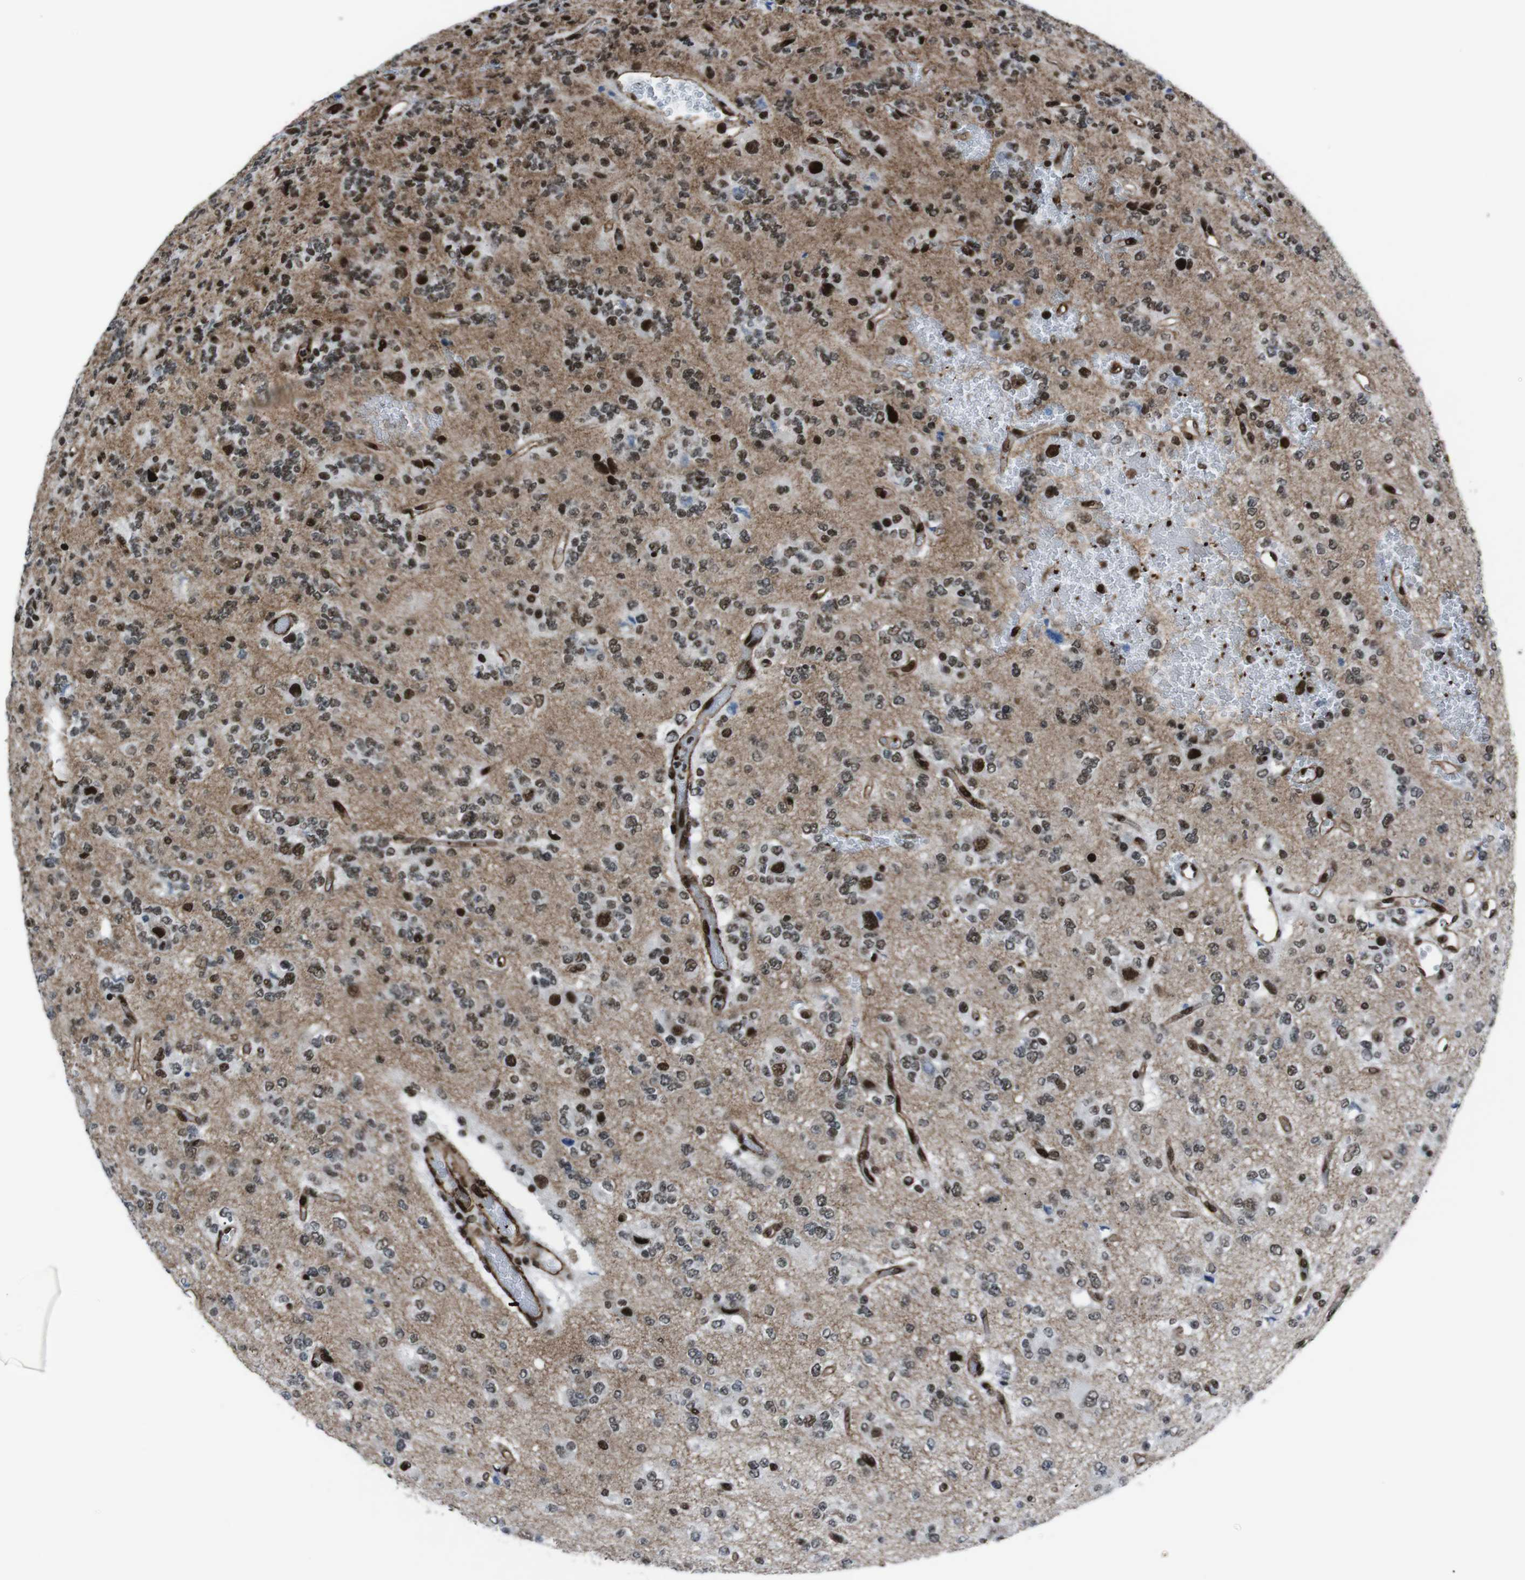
{"staining": {"intensity": "strong", "quantity": "25%-75%", "location": "nuclear"}, "tissue": "glioma", "cell_type": "Tumor cells", "image_type": "cancer", "snomed": [{"axis": "morphology", "description": "Glioma, malignant, Low grade"}, {"axis": "topography", "description": "Brain"}], "caption": "Tumor cells show high levels of strong nuclear staining in approximately 25%-75% of cells in human glioma. The staining is performed using DAB (3,3'-diaminobenzidine) brown chromogen to label protein expression. The nuclei are counter-stained blue using hematoxylin.", "gene": "HNRNPU", "patient": {"sex": "male", "age": 38}}